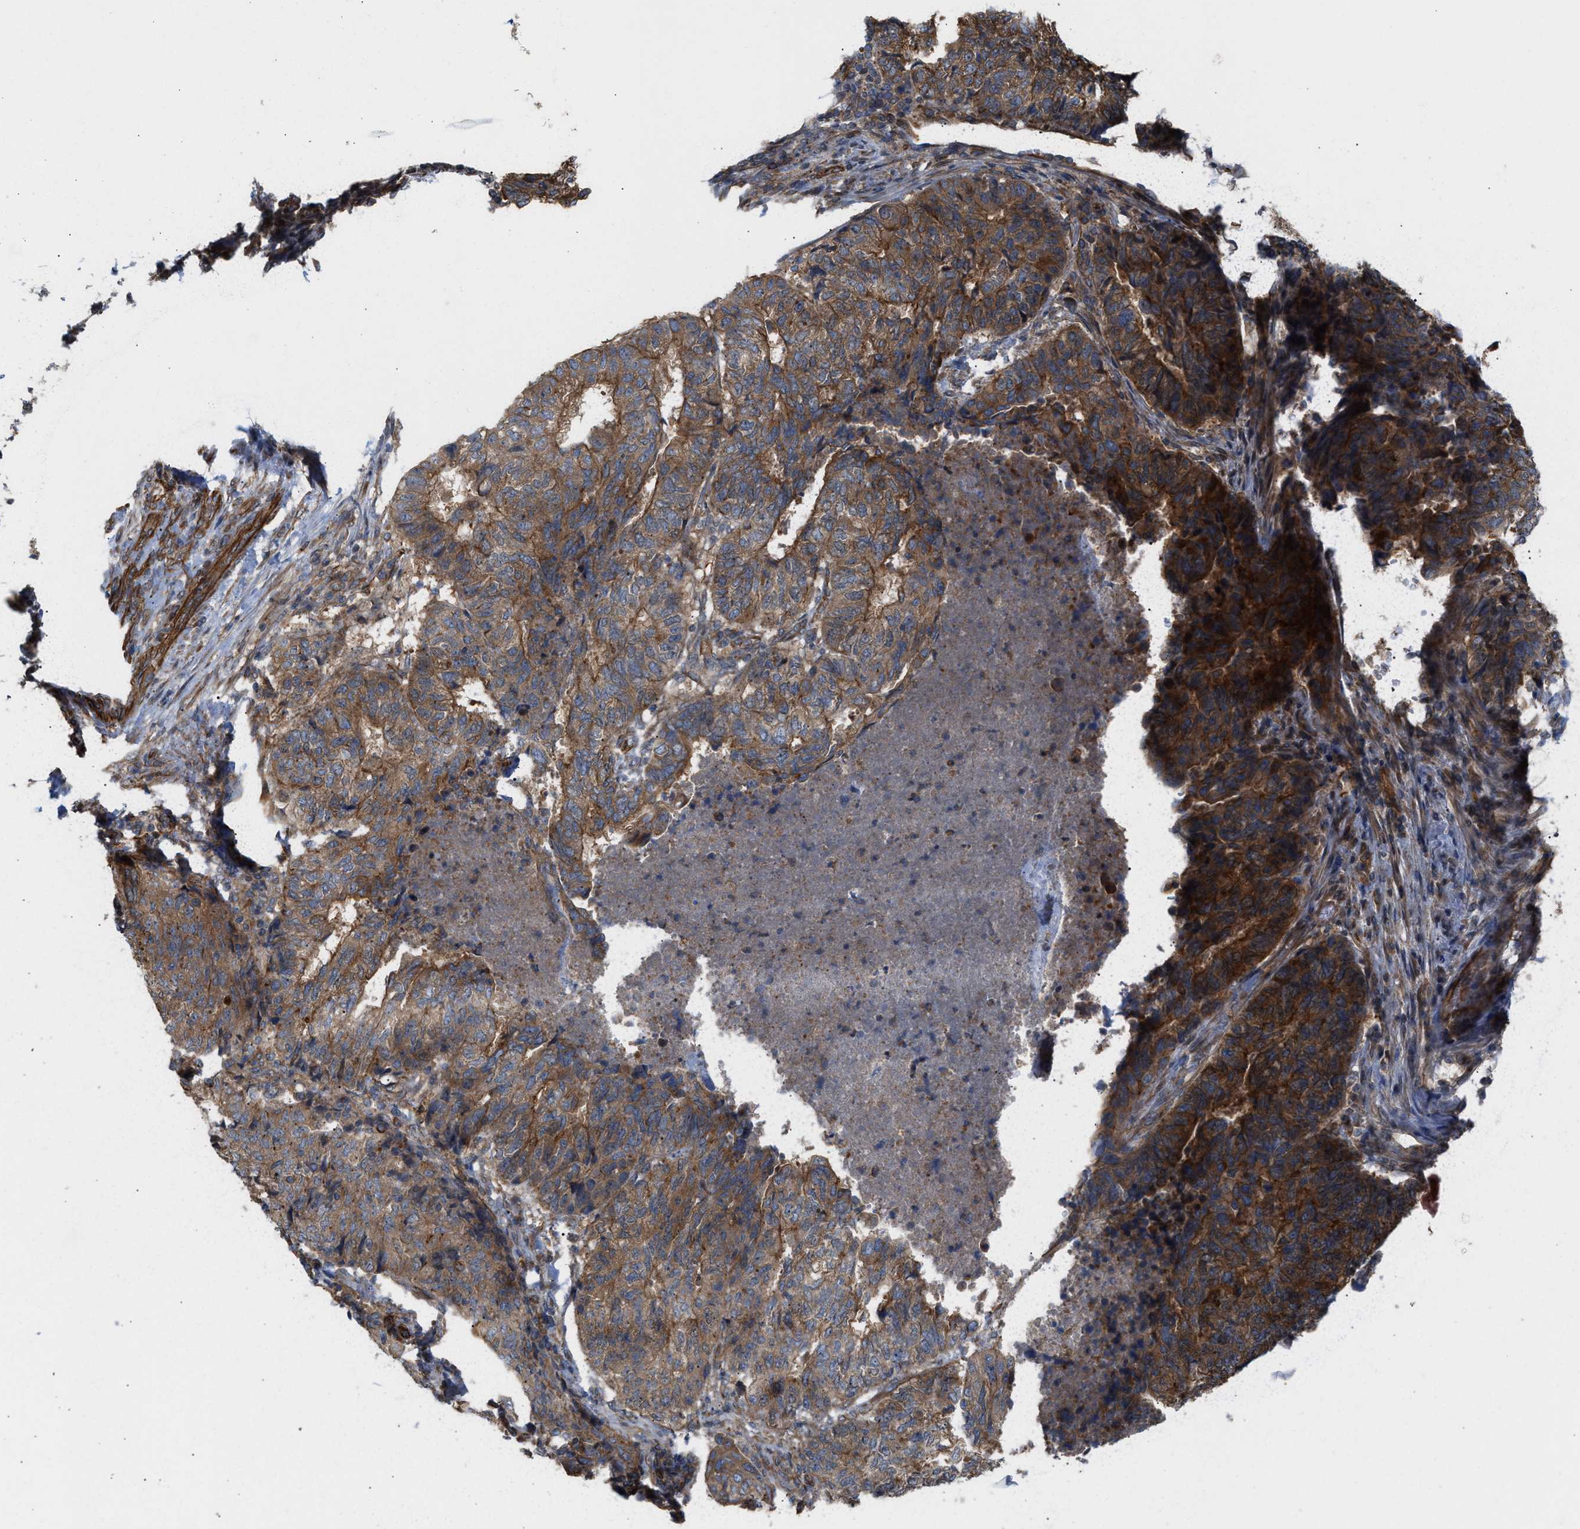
{"staining": {"intensity": "moderate", "quantity": ">75%", "location": "cytoplasmic/membranous"}, "tissue": "endometrial cancer", "cell_type": "Tumor cells", "image_type": "cancer", "snomed": [{"axis": "morphology", "description": "Adenocarcinoma, NOS"}, {"axis": "topography", "description": "Endometrium"}], "caption": "Moderate cytoplasmic/membranous protein staining is appreciated in about >75% of tumor cells in endometrial cancer (adenocarcinoma).", "gene": "EPS15L1", "patient": {"sex": "female", "age": 80}}